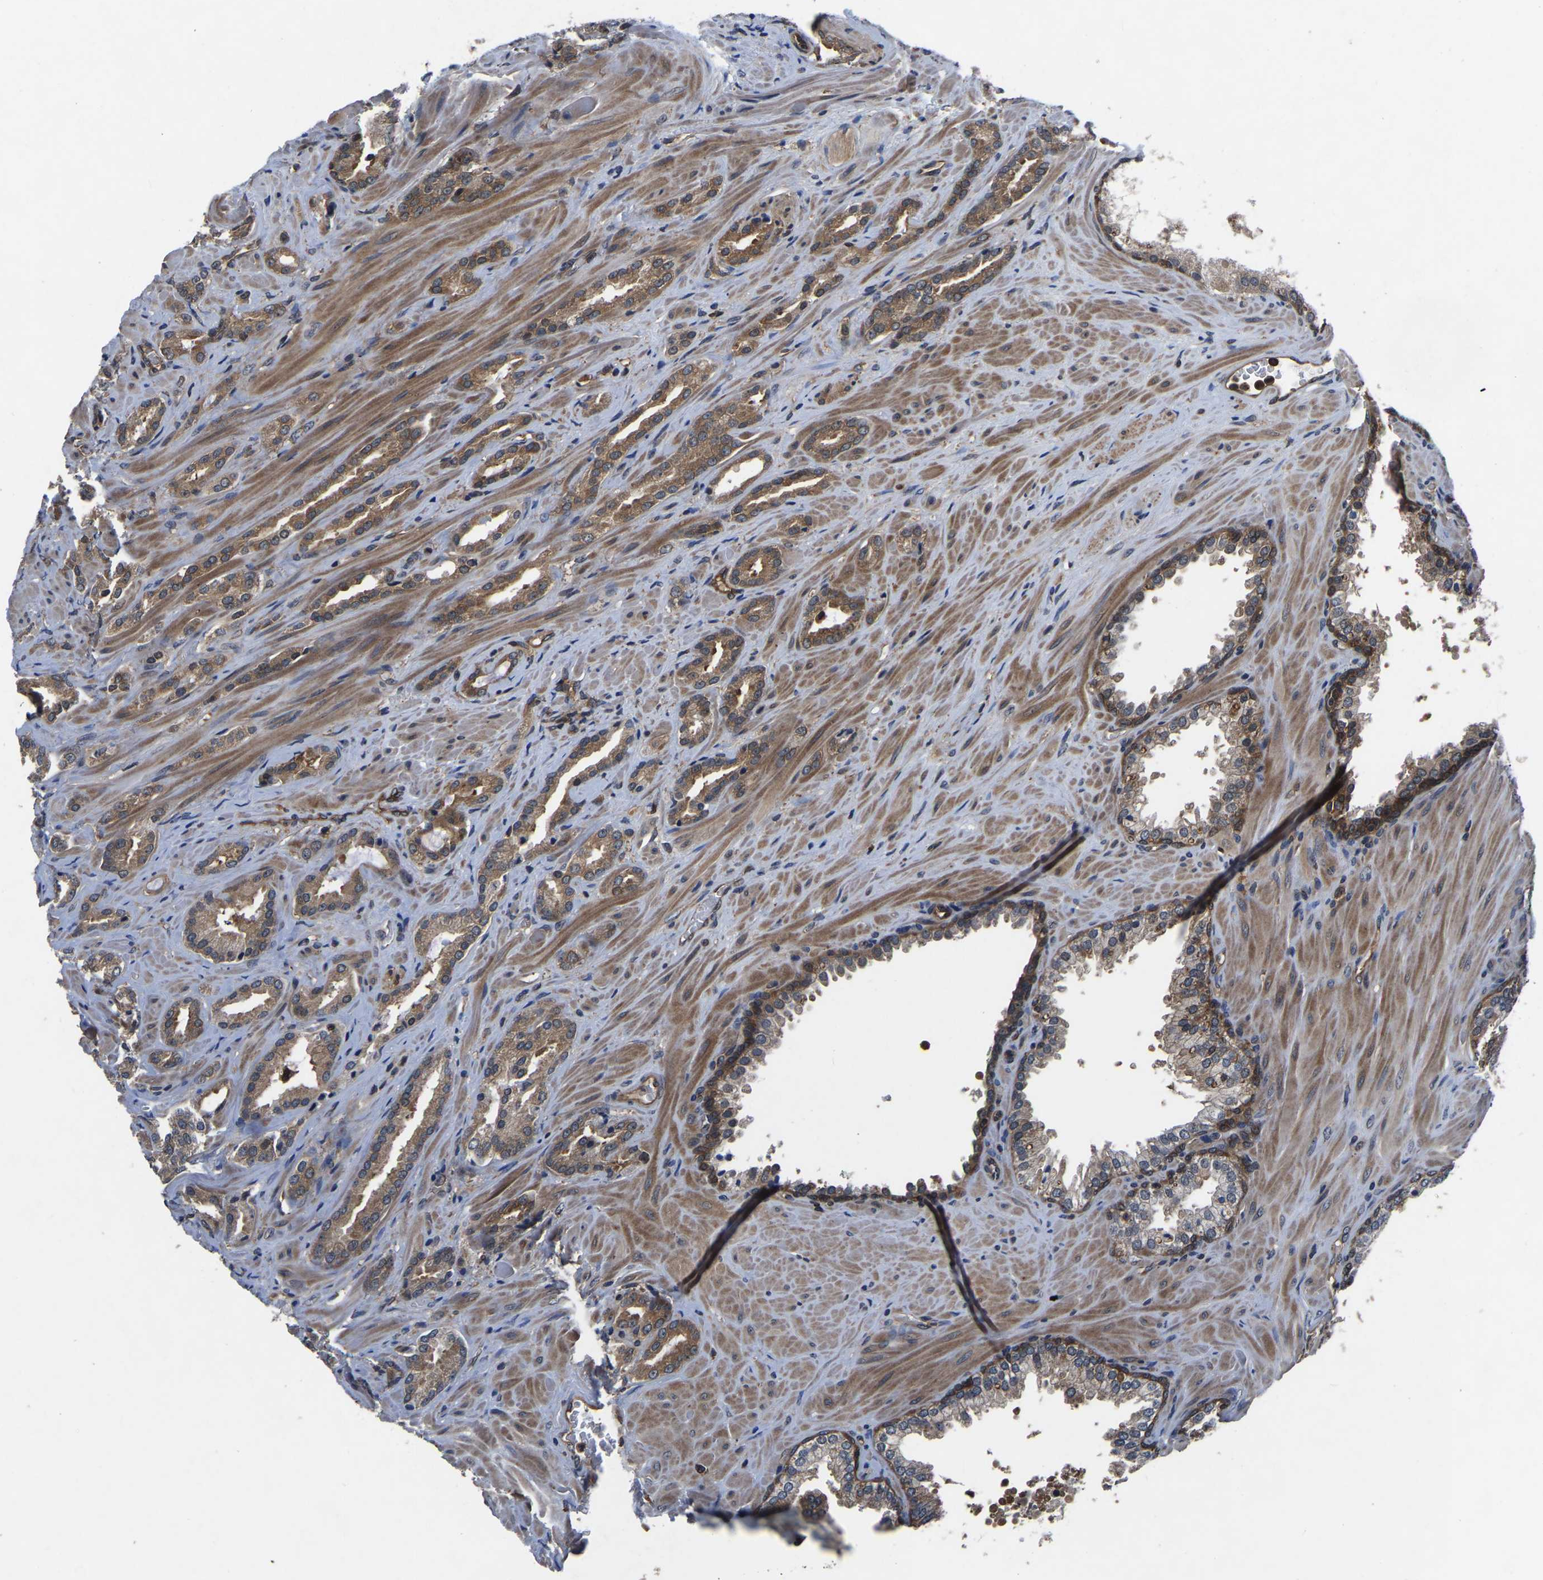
{"staining": {"intensity": "moderate", "quantity": ">75%", "location": "cytoplasmic/membranous"}, "tissue": "prostate cancer", "cell_type": "Tumor cells", "image_type": "cancer", "snomed": [{"axis": "morphology", "description": "Adenocarcinoma, High grade"}, {"axis": "topography", "description": "Prostate"}], "caption": "Protein staining of prostate cancer tissue exhibits moderate cytoplasmic/membranous staining in approximately >75% of tumor cells.", "gene": "FGD5", "patient": {"sex": "male", "age": 64}}